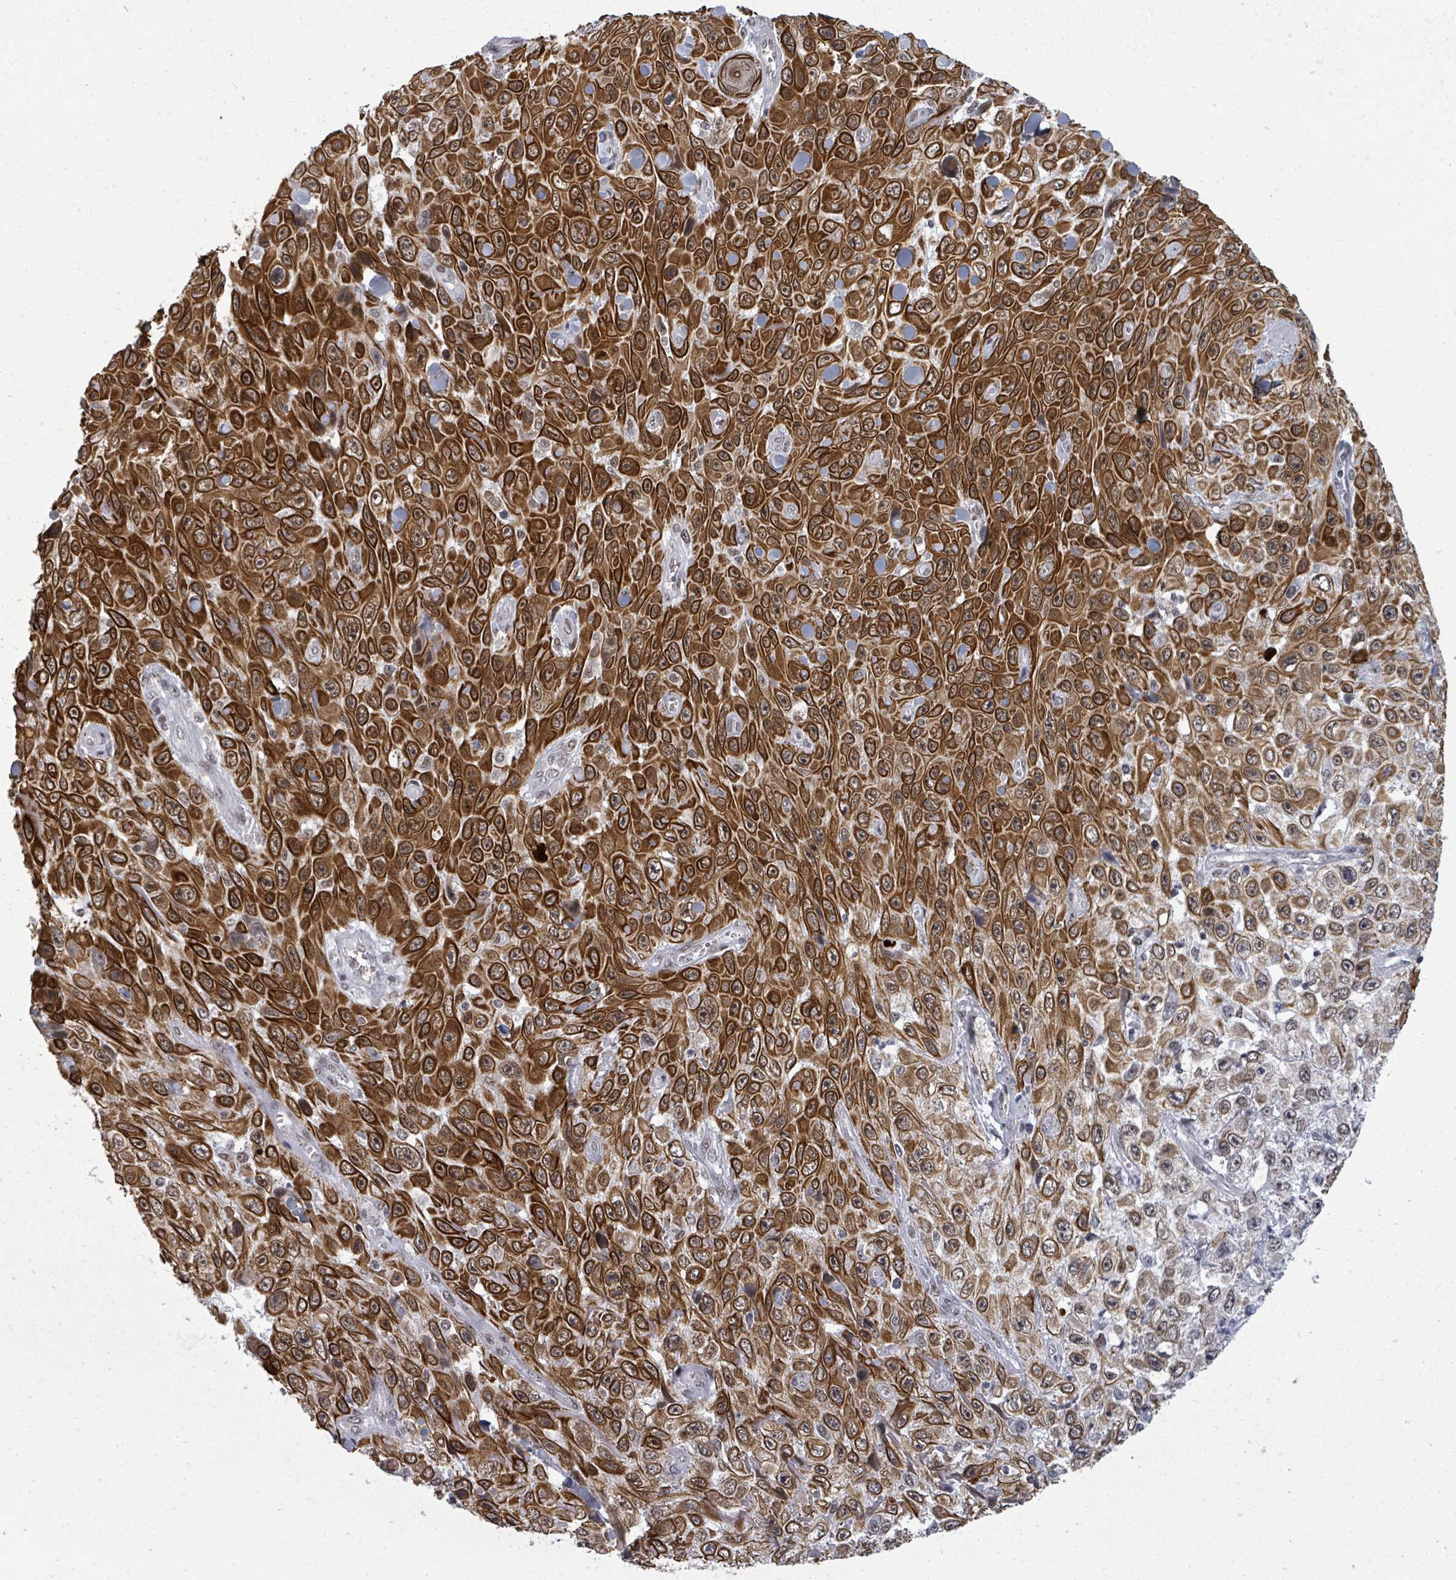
{"staining": {"intensity": "strong", "quantity": ">75%", "location": "cytoplasmic/membranous"}, "tissue": "skin cancer", "cell_type": "Tumor cells", "image_type": "cancer", "snomed": [{"axis": "morphology", "description": "Squamous cell carcinoma, NOS"}, {"axis": "topography", "description": "Skin"}], "caption": "Skin cancer (squamous cell carcinoma) was stained to show a protein in brown. There is high levels of strong cytoplasmic/membranous expression in about >75% of tumor cells. (DAB IHC with brightfield microscopy, high magnification).", "gene": "ERCC5", "patient": {"sex": "male", "age": 82}}